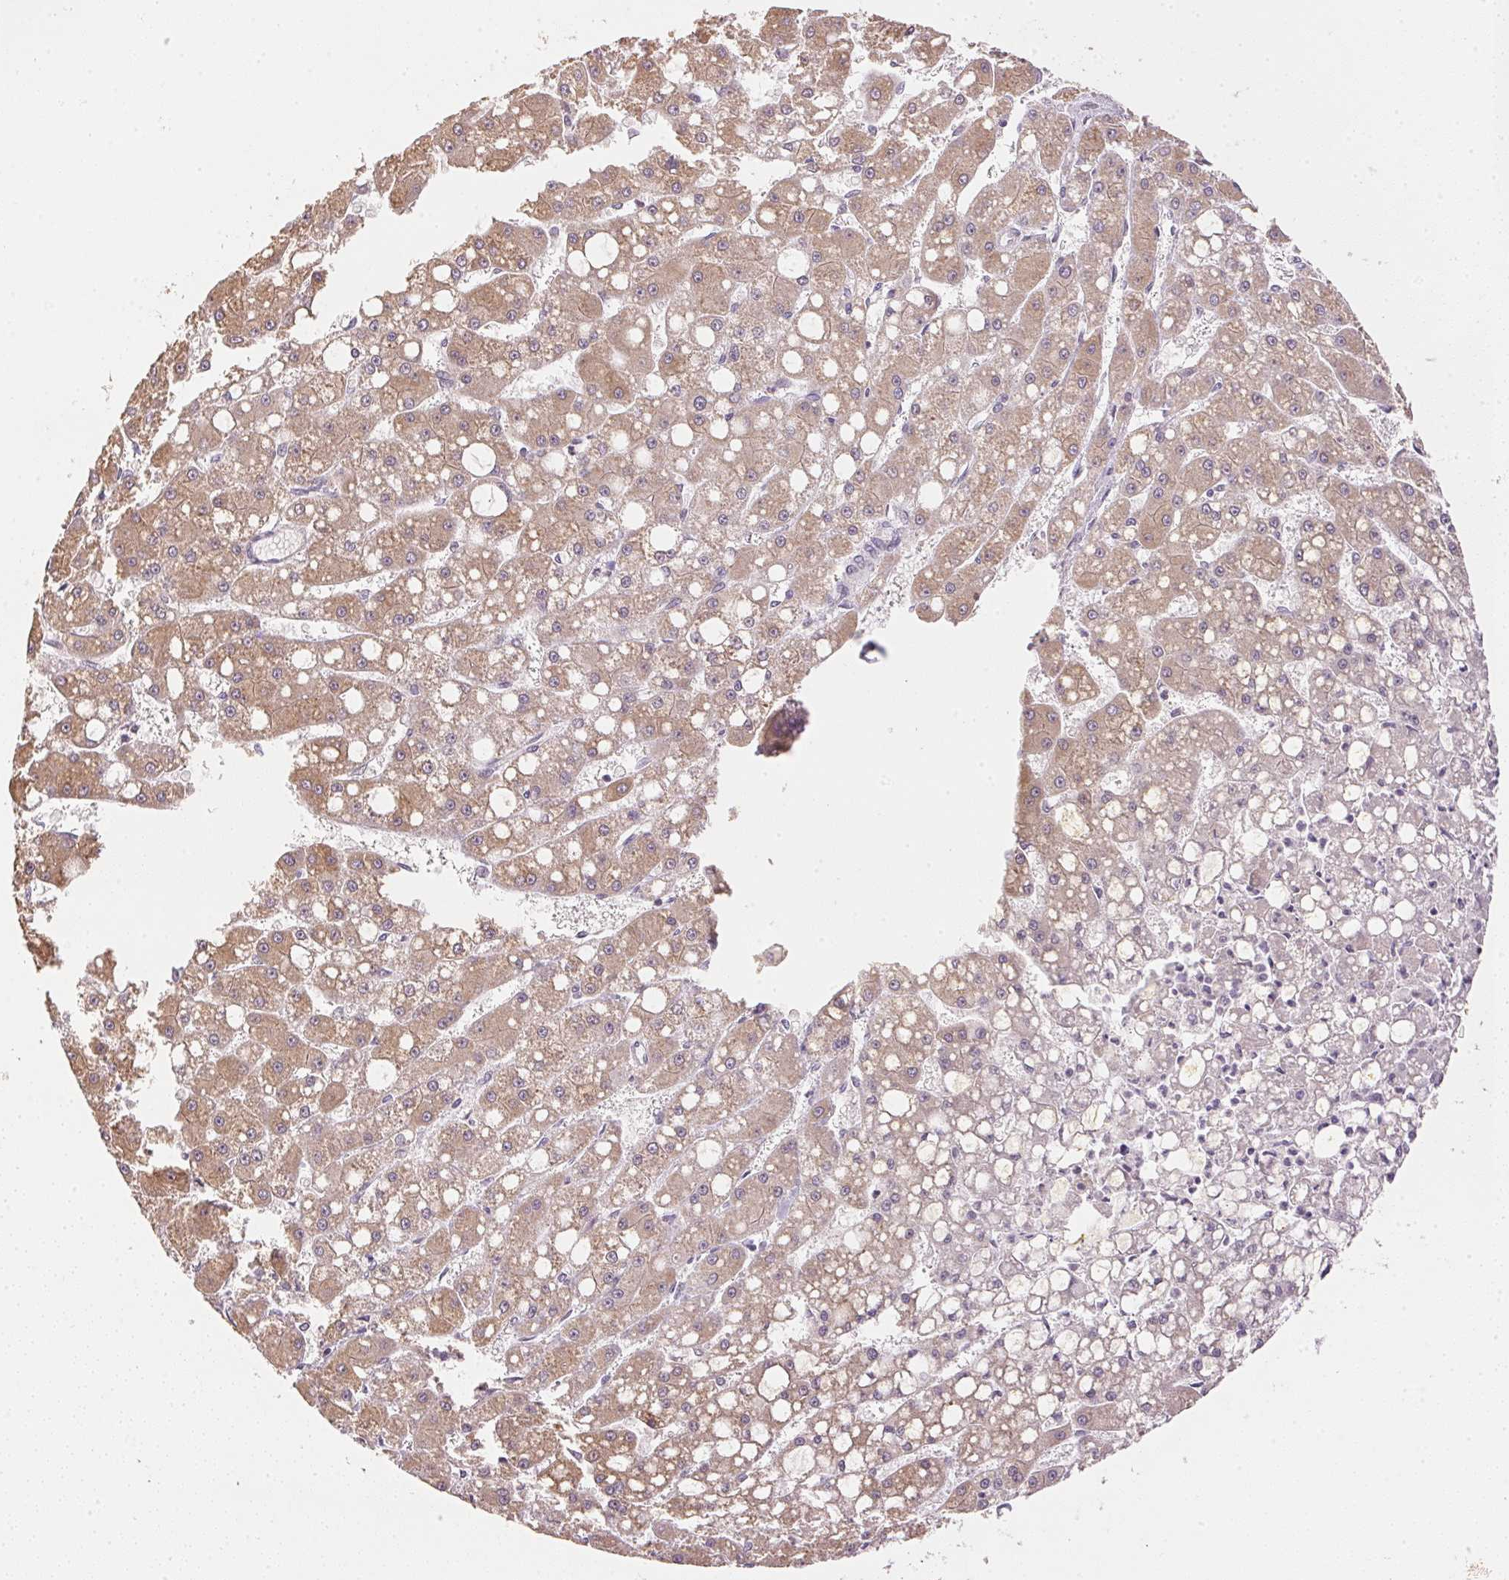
{"staining": {"intensity": "weak", "quantity": "25%-75%", "location": "cytoplasmic/membranous"}, "tissue": "liver cancer", "cell_type": "Tumor cells", "image_type": "cancer", "snomed": [{"axis": "morphology", "description": "Carcinoma, Hepatocellular, NOS"}, {"axis": "topography", "description": "Liver"}], "caption": "A low amount of weak cytoplasmic/membranous positivity is identified in about 25%-75% of tumor cells in hepatocellular carcinoma (liver) tissue.", "gene": "DHCR24", "patient": {"sex": "male", "age": 67}}